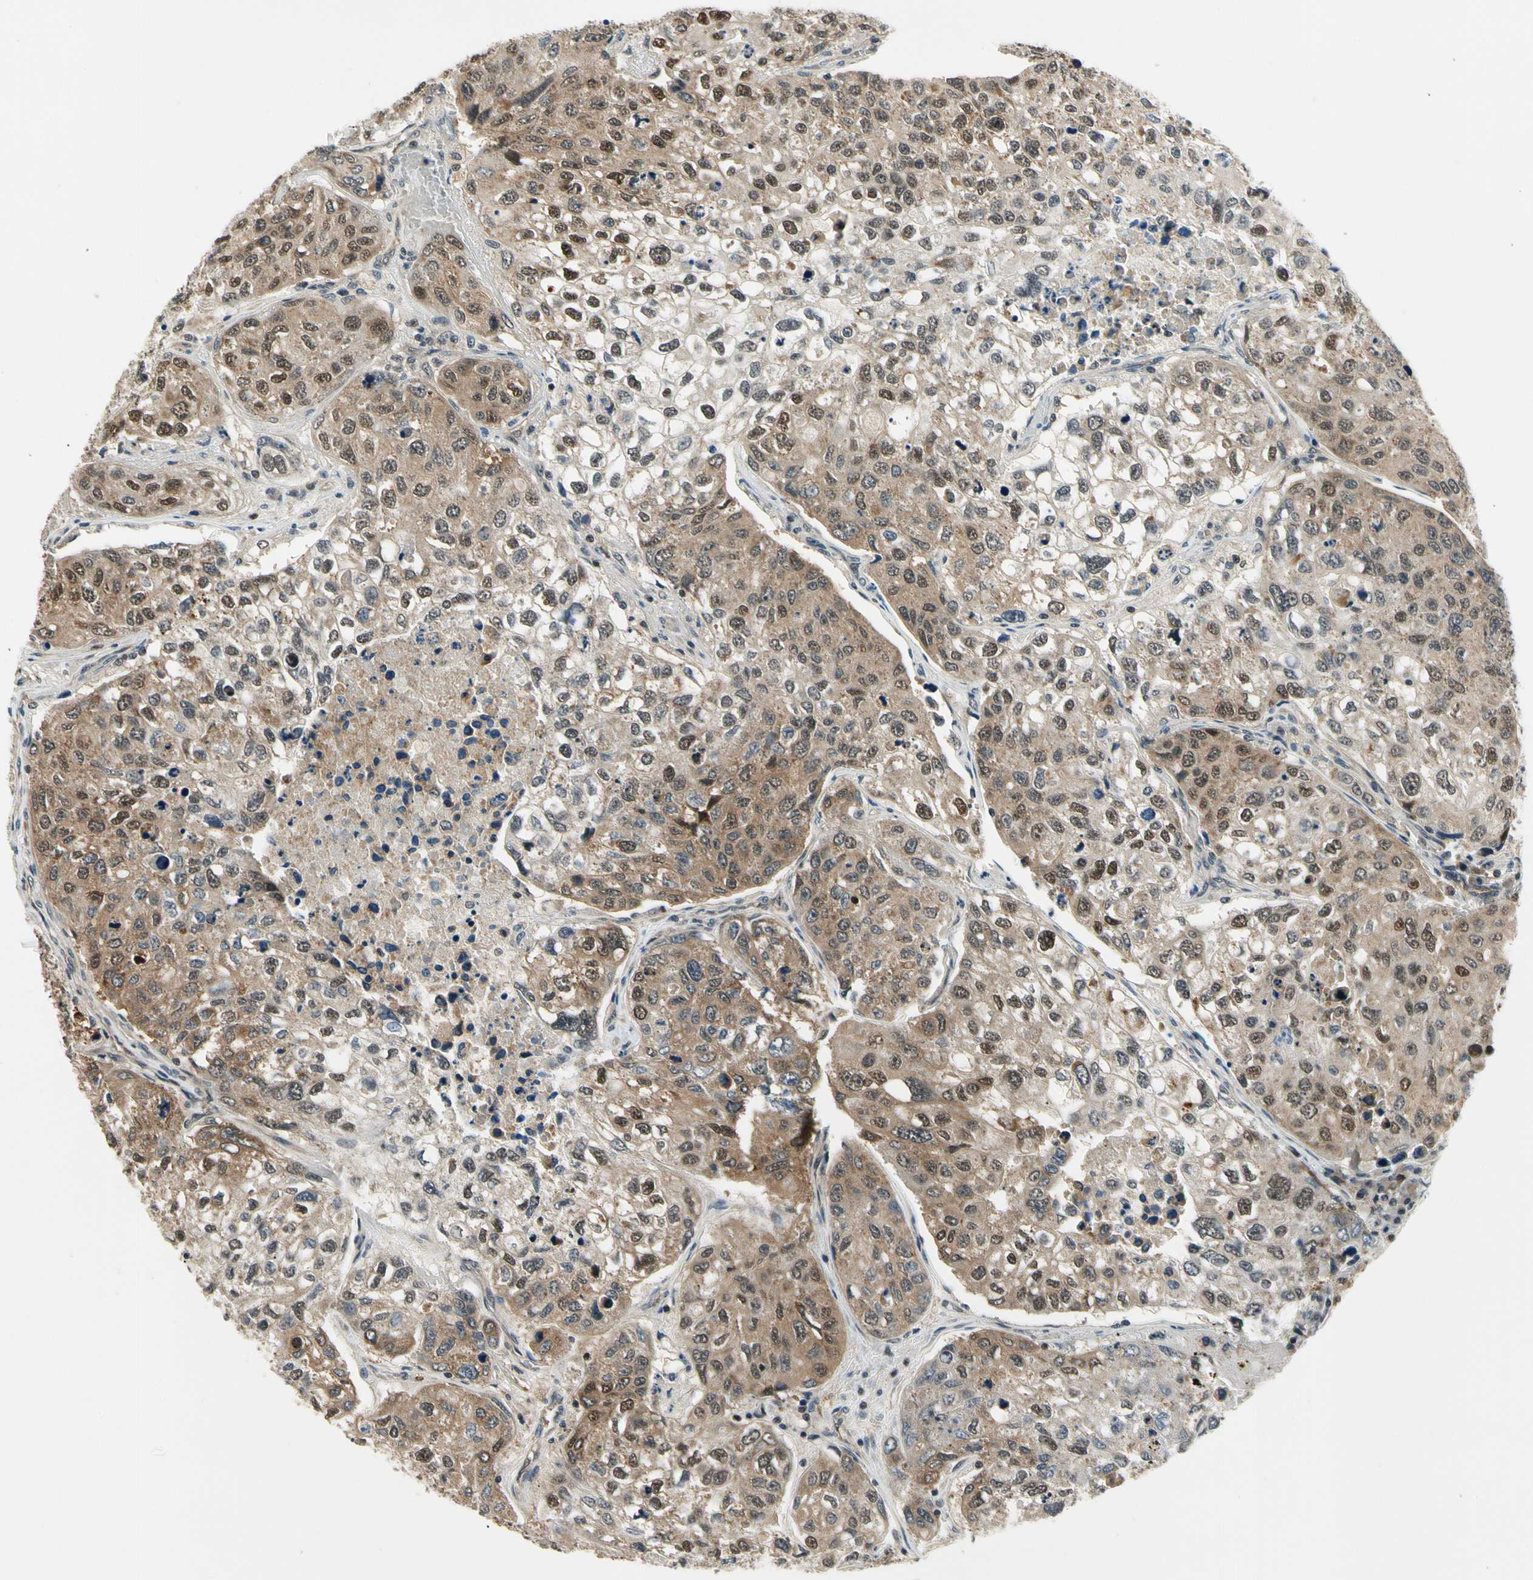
{"staining": {"intensity": "moderate", "quantity": ">75%", "location": "cytoplasmic/membranous"}, "tissue": "urothelial cancer", "cell_type": "Tumor cells", "image_type": "cancer", "snomed": [{"axis": "morphology", "description": "Urothelial carcinoma, High grade"}, {"axis": "topography", "description": "Lymph node"}, {"axis": "topography", "description": "Urinary bladder"}], "caption": "Immunohistochemistry (DAB (3,3'-diaminobenzidine)) staining of high-grade urothelial carcinoma exhibits moderate cytoplasmic/membranous protein positivity in about >75% of tumor cells. The protein is shown in brown color, while the nuclei are stained blue.", "gene": "PDK2", "patient": {"sex": "male", "age": 51}}